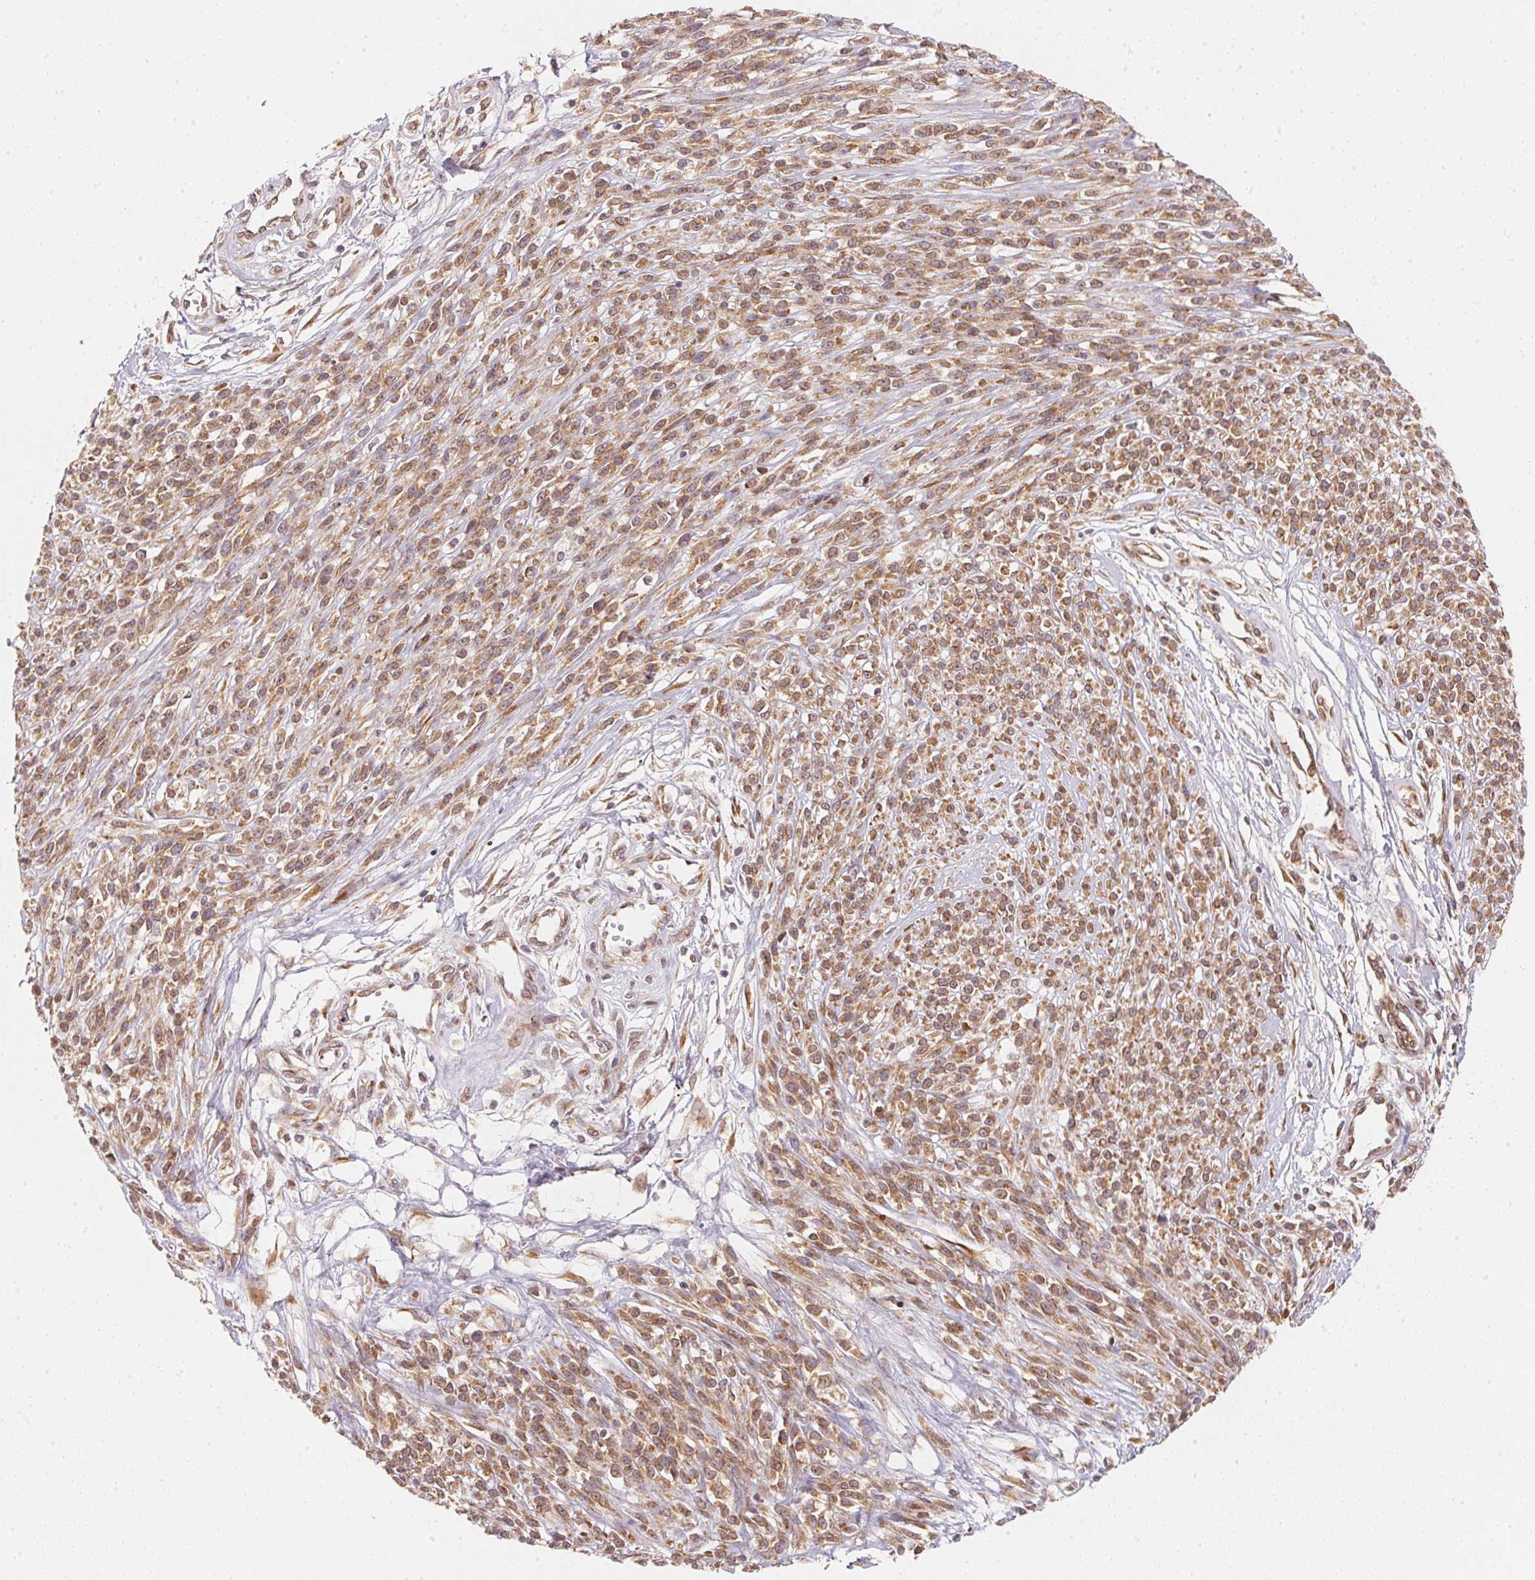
{"staining": {"intensity": "moderate", "quantity": ">75%", "location": "cytoplasmic/membranous"}, "tissue": "melanoma", "cell_type": "Tumor cells", "image_type": "cancer", "snomed": [{"axis": "morphology", "description": "Malignant melanoma, NOS"}, {"axis": "topography", "description": "Skin"}, {"axis": "topography", "description": "Skin of trunk"}], "caption": "Malignant melanoma stained for a protein demonstrates moderate cytoplasmic/membranous positivity in tumor cells.", "gene": "EI24", "patient": {"sex": "male", "age": 74}}